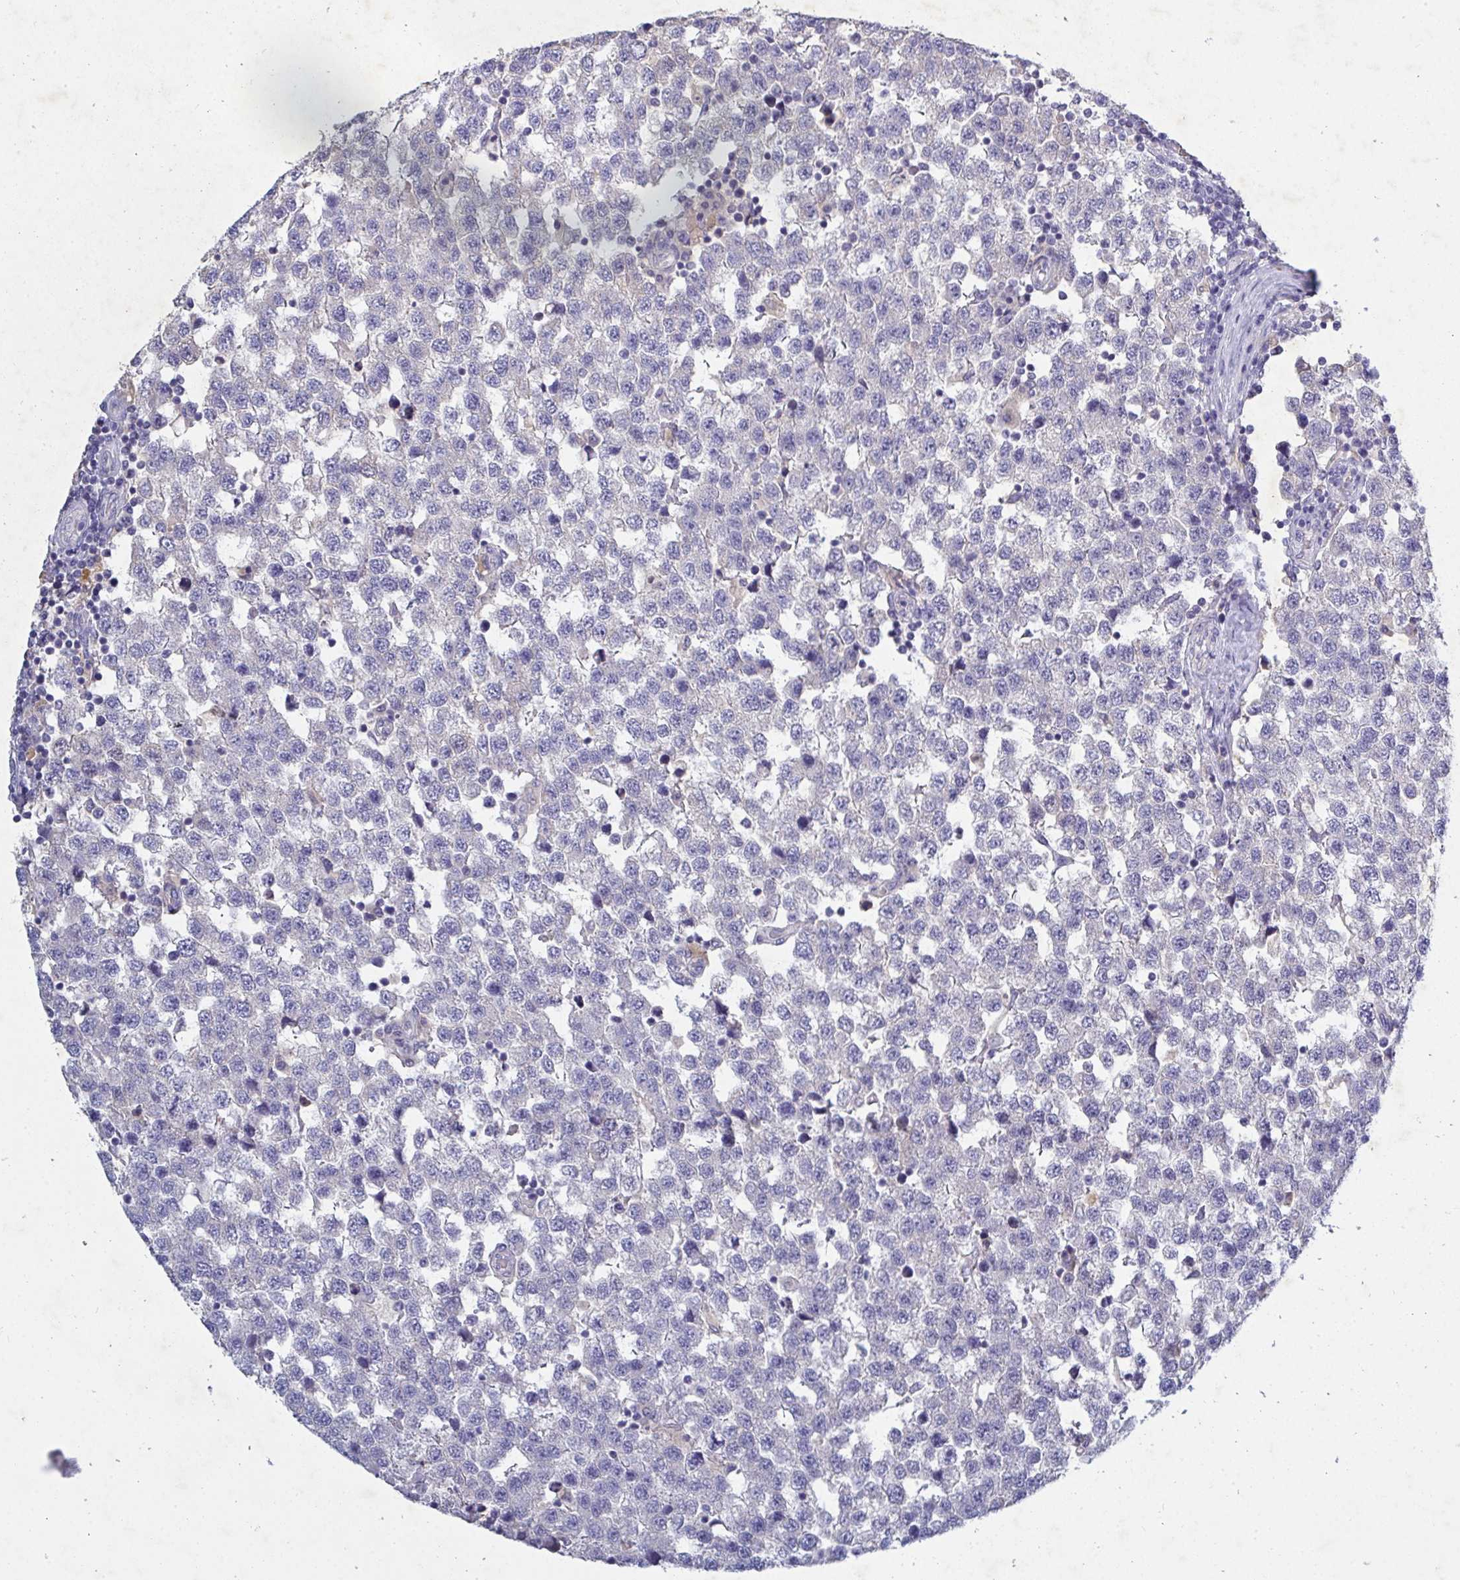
{"staining": {"intensity": "negative", "quantity": "none", "location": "none"}, "tissue": "testis cancer", "cell_type": "Tumor cells", "image_type": "cancer", "snomed": [{"axis": "morphology", "description": "Seminoma, NOS"}, {"axis": "topography", "description": "Testis"}], "caption": "Tumor cells show no significant expression in testis cancer (seminoma).", "gene": "GALNT13", "patient": {"sex": "male", "age": 34}}